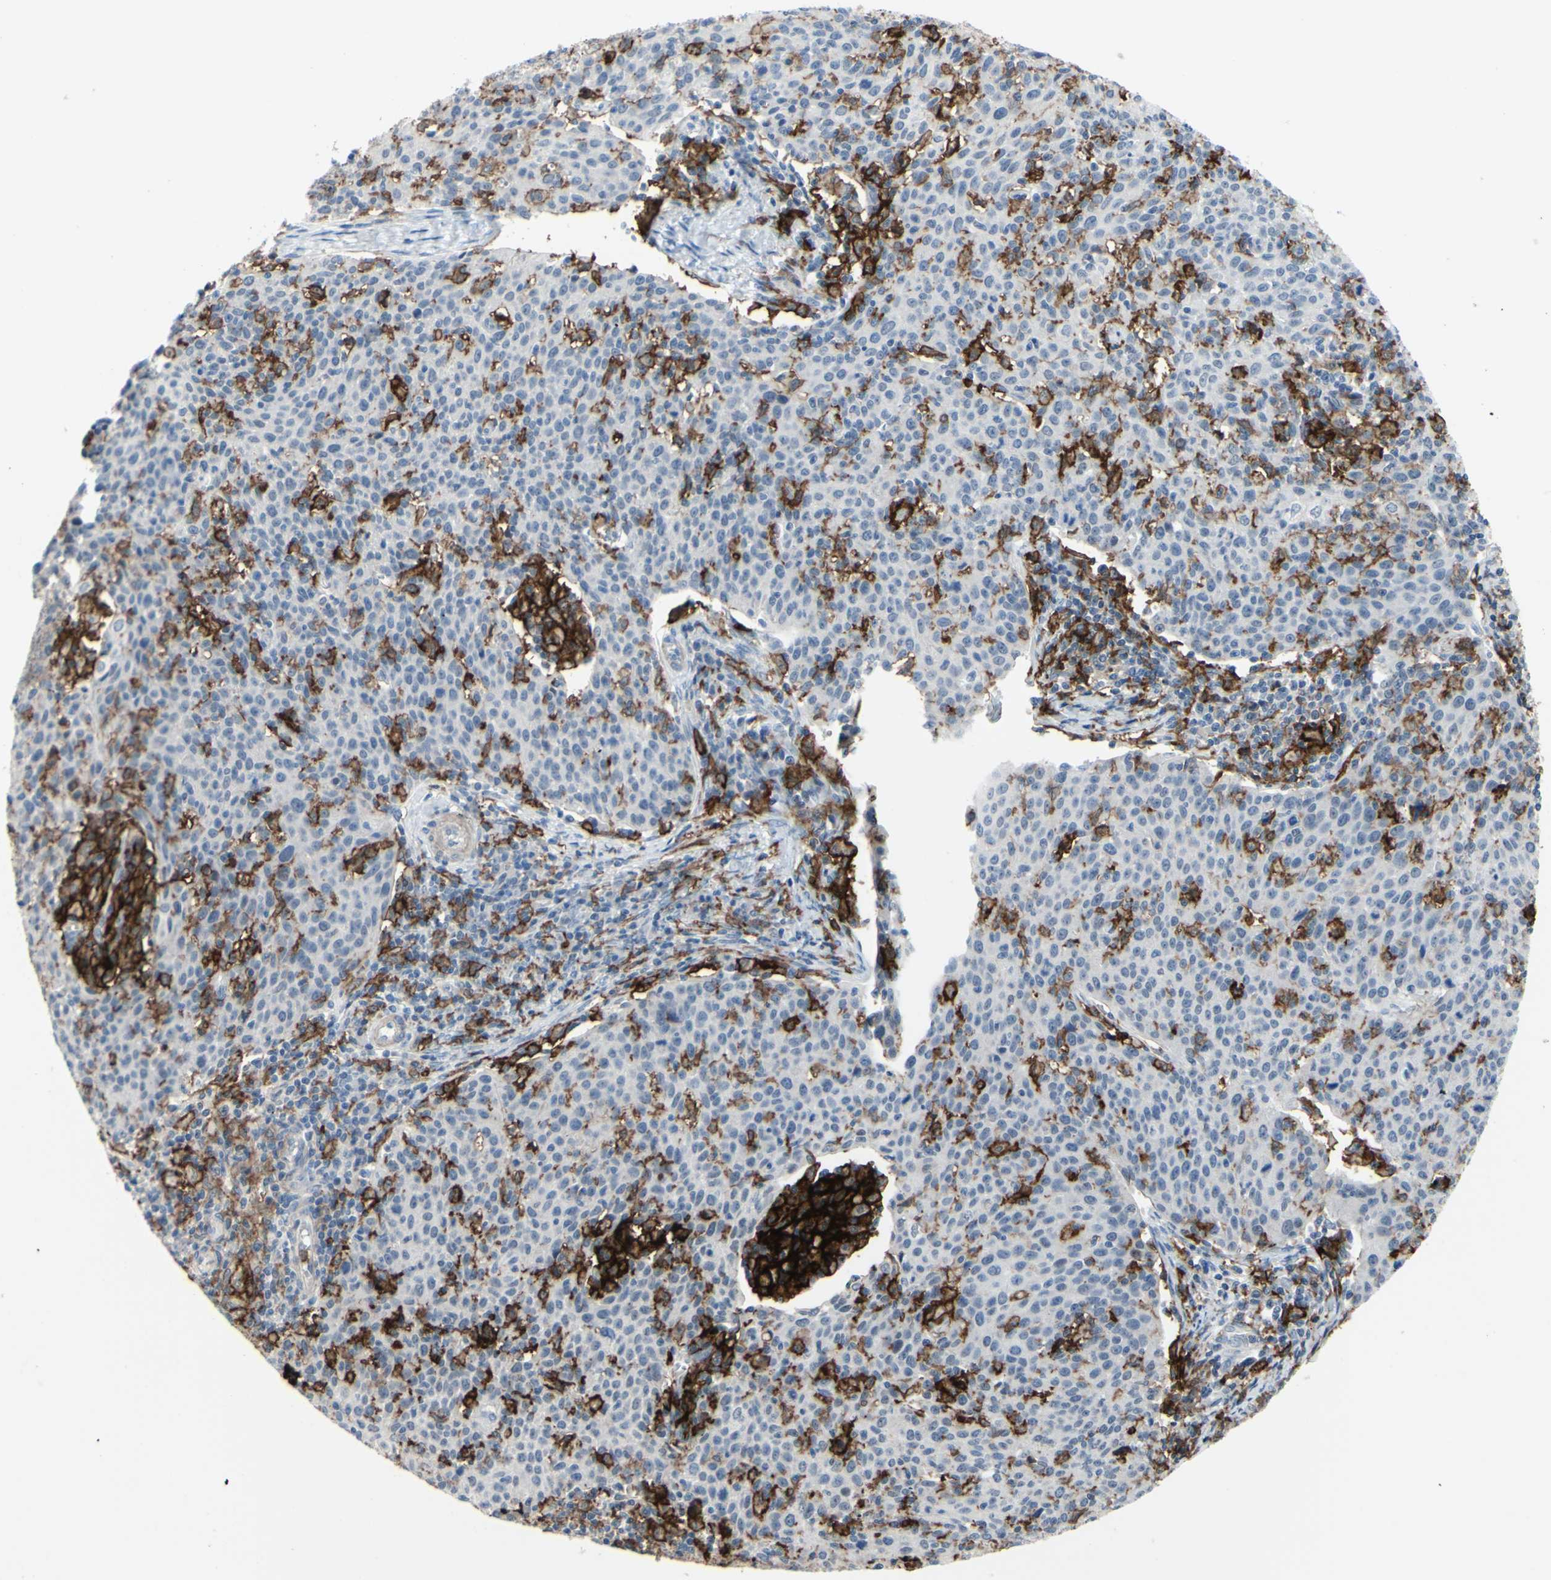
{"staining": {"intensity": "negative", "quantity": "none", "location": "none"}, "tissue": "cervical cancer", "cell_type": "Tumor cells", "image_type": "cancer", "snomed": [{"axis": "morphology", "description": "Squamous cell carcinoma, NOS"}, {"axis": "topography", "description": "Cervix"}], "caption": "DAB (3,3'-diaminobenzidine) immunohistochemical staining of cervical cancer (squamous cell carcinoma) displays no significant expression in tumor cells.", "gene": "FCGR2A", "patient": {"sex": "female", "age": 38}}